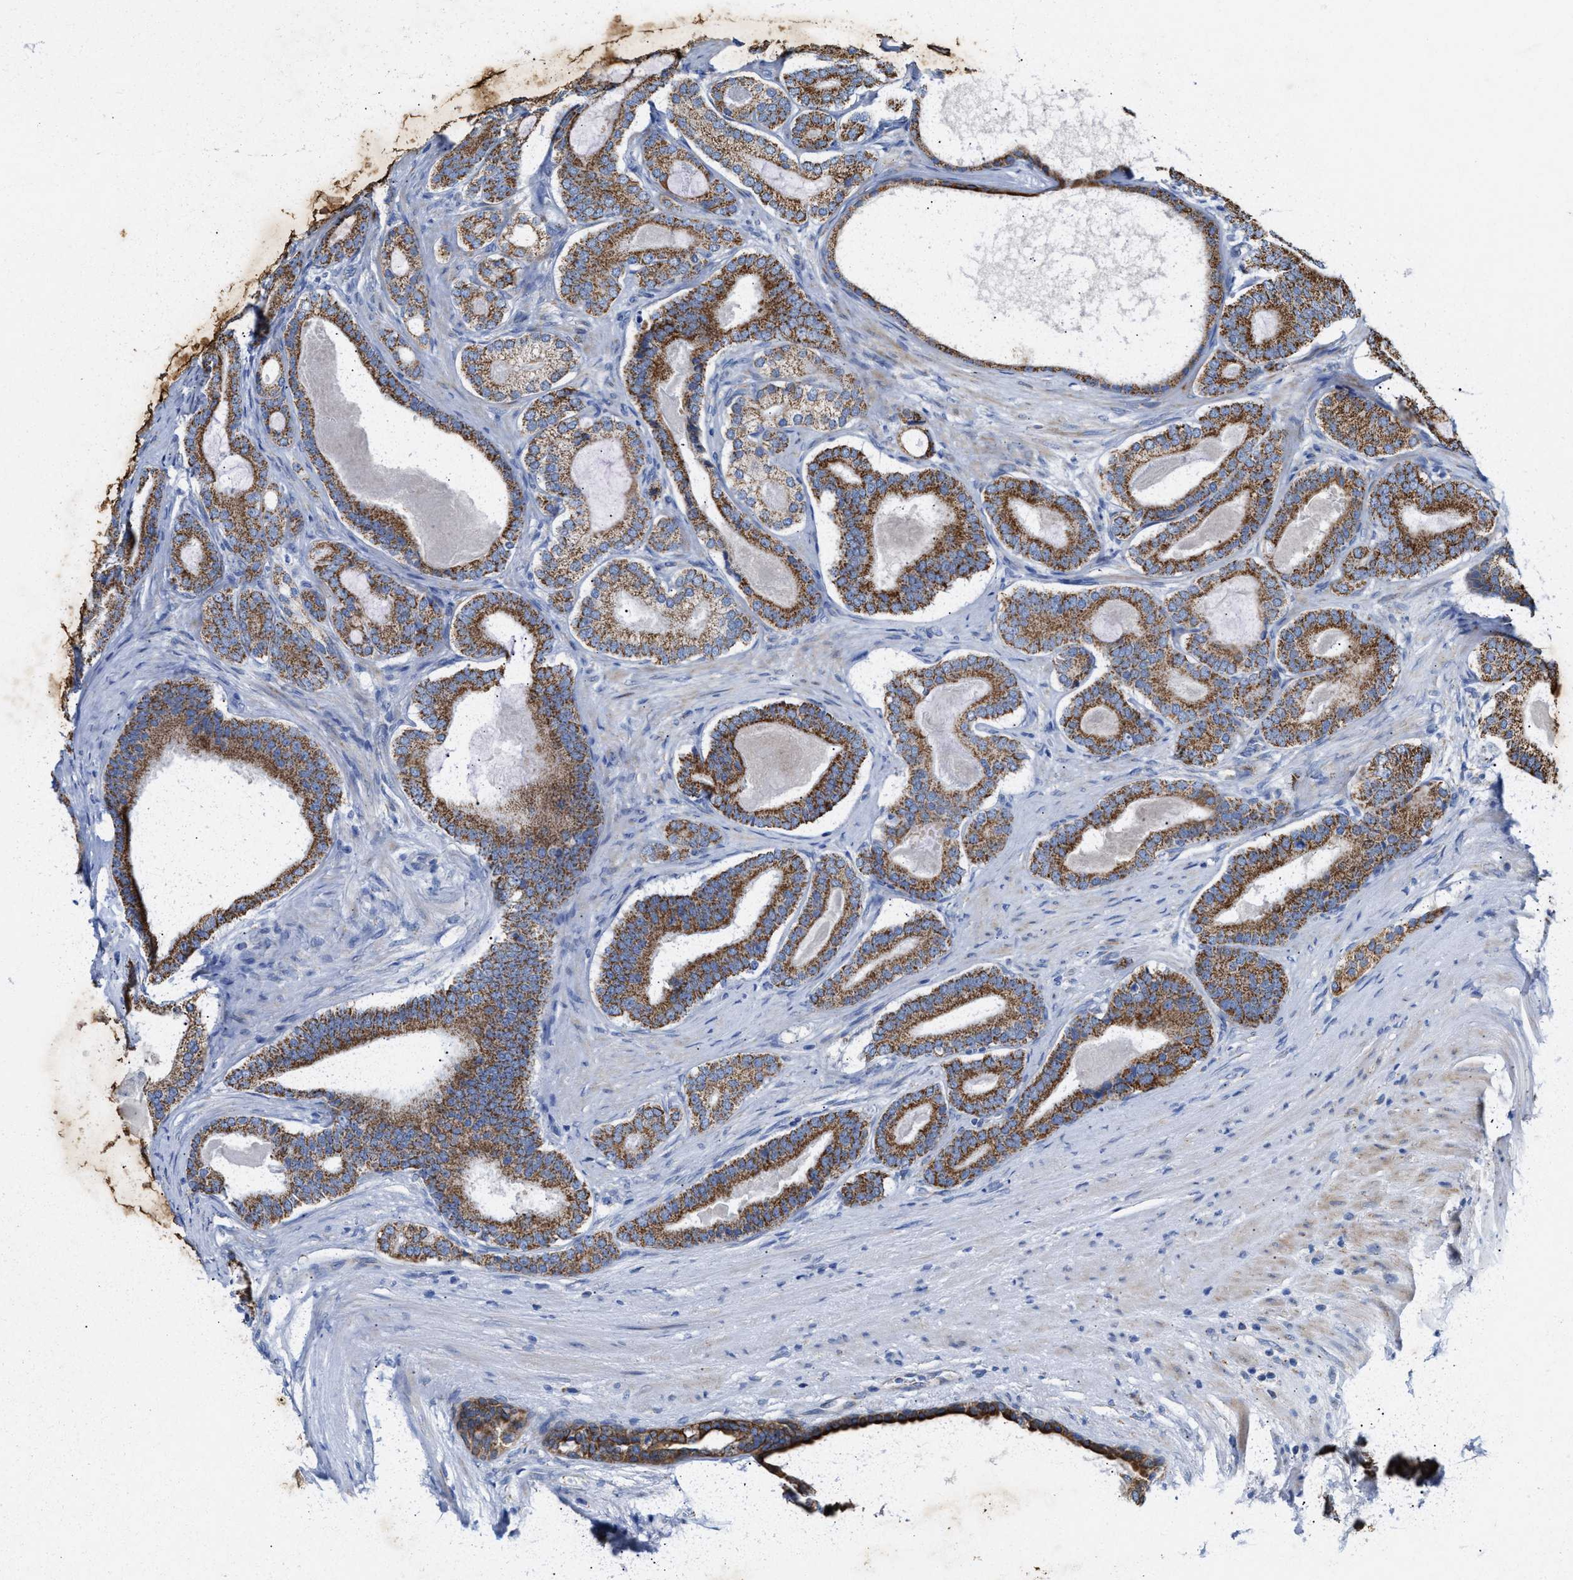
{"staining": {"intensity": "moderate", "quantity": ">75%", "location": "cytoplasmic/membranous"}, "tissue": "prostate cancer", "cell_type": "Tumor cells", "image_type": "cancer", "snomed": [{"axis": "morphology", "description": "Adenocarcinoma, High grade"}, {"axis": "topography", "description": "Prostate"}], "caption": "DAB immunohistochemical staining of prostate cancer (adenocarcinoma (high-grade)) demonstrates moderate cytoplasmic/membranous protein staining in about >75% of tumor cells.", "gene": "JAG1", "patient": {"sex": "male", "age": 60}}